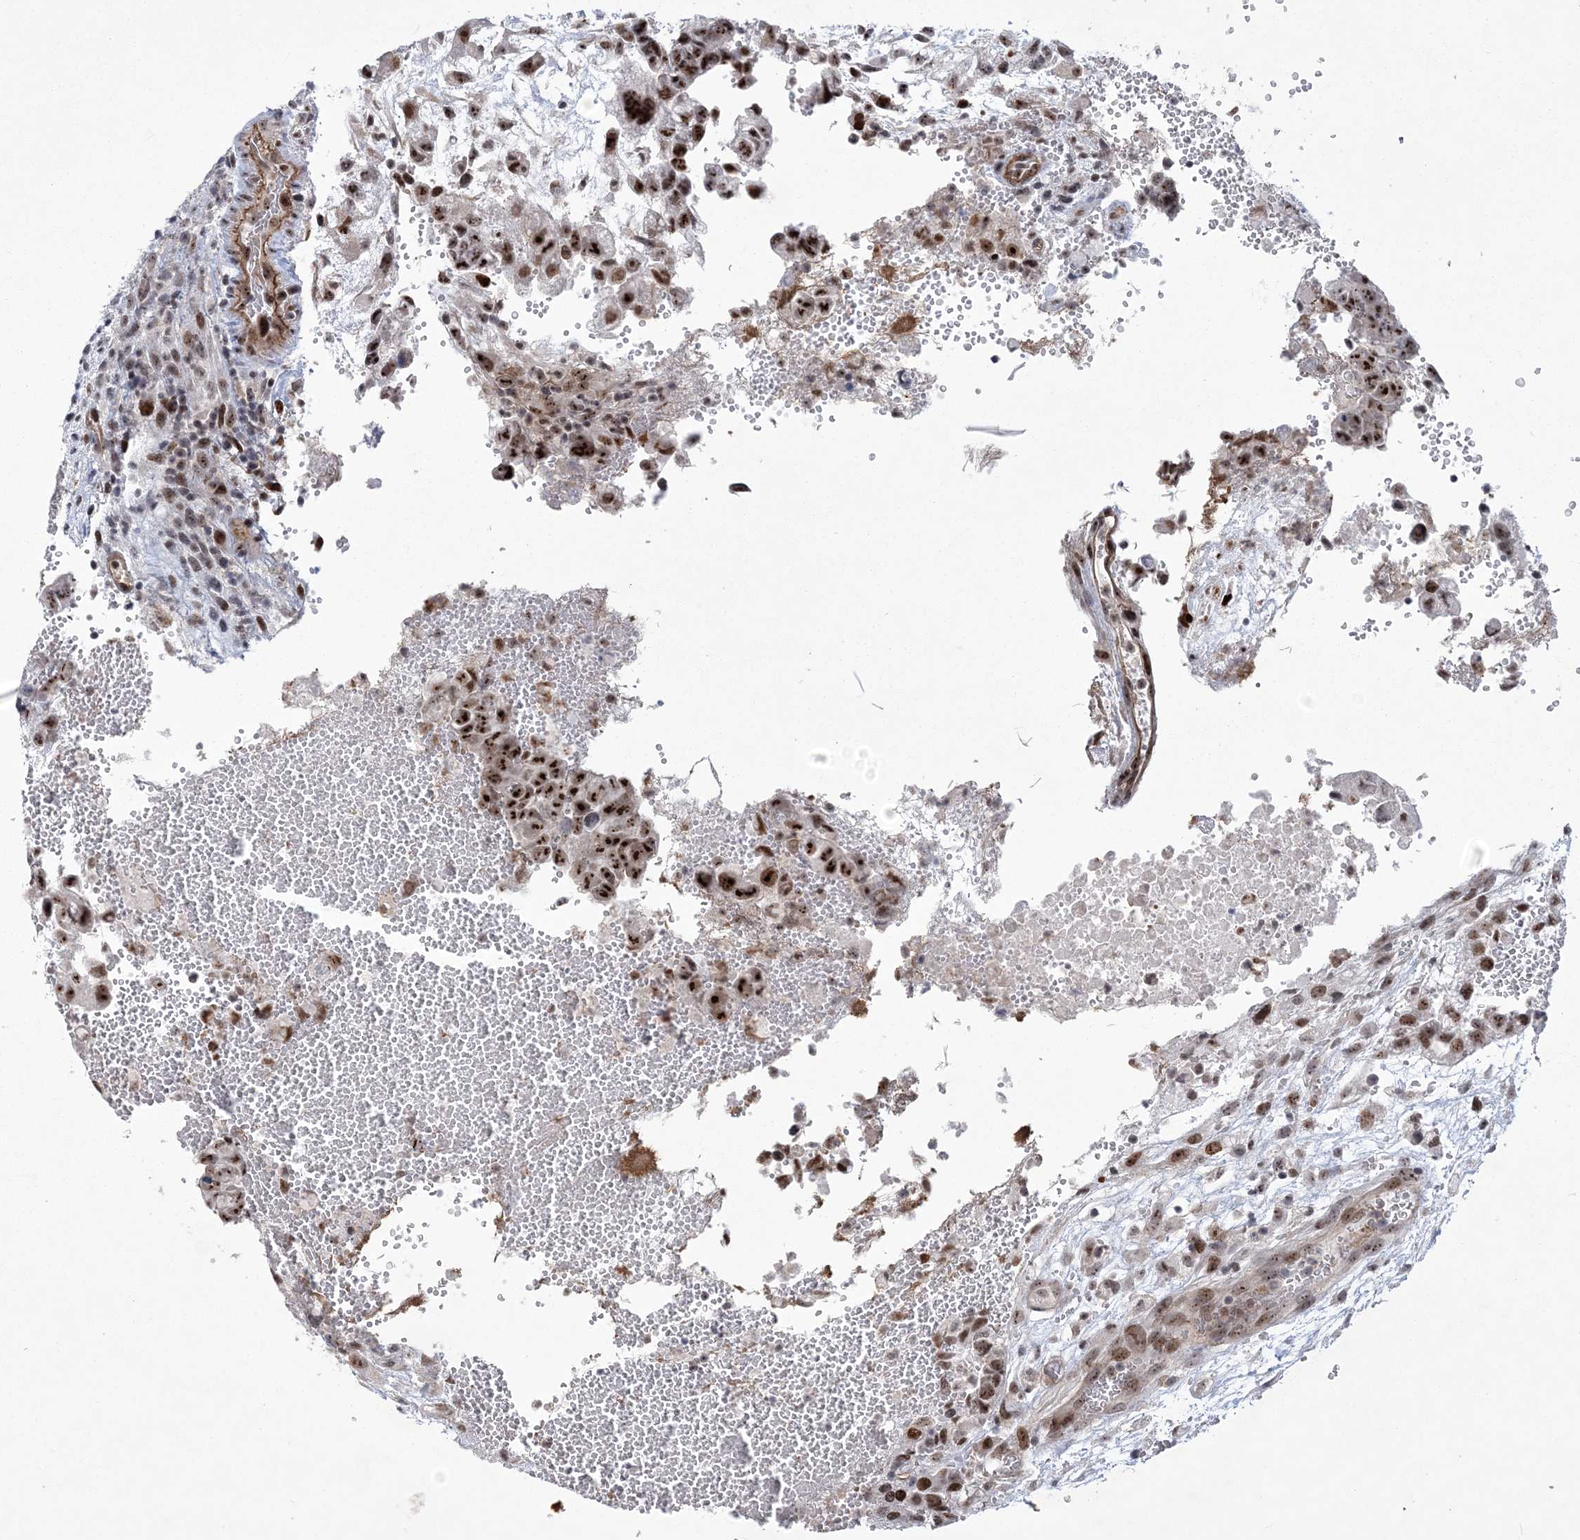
{"staining": {"intensity": "strong", "quantity": ">75%", "location": "nuclear"}, "tissue": "testis cancer", "cell_type": "Tumor cells", "image_type": "cancer", "snomed": [{"axis": "morphology", "description": "Carcinoma, Embryonal, NOS"}, {"axis": "topography", "description": "Testis"}], "caption": "Brown immunohistochemical staining in embryonal carcinoma (testis) reveals strong nuclear staining in approximately >75% of tumor cells.", "gene": "HOMEZ", "patient": {"sex": "male", "age": 37}}